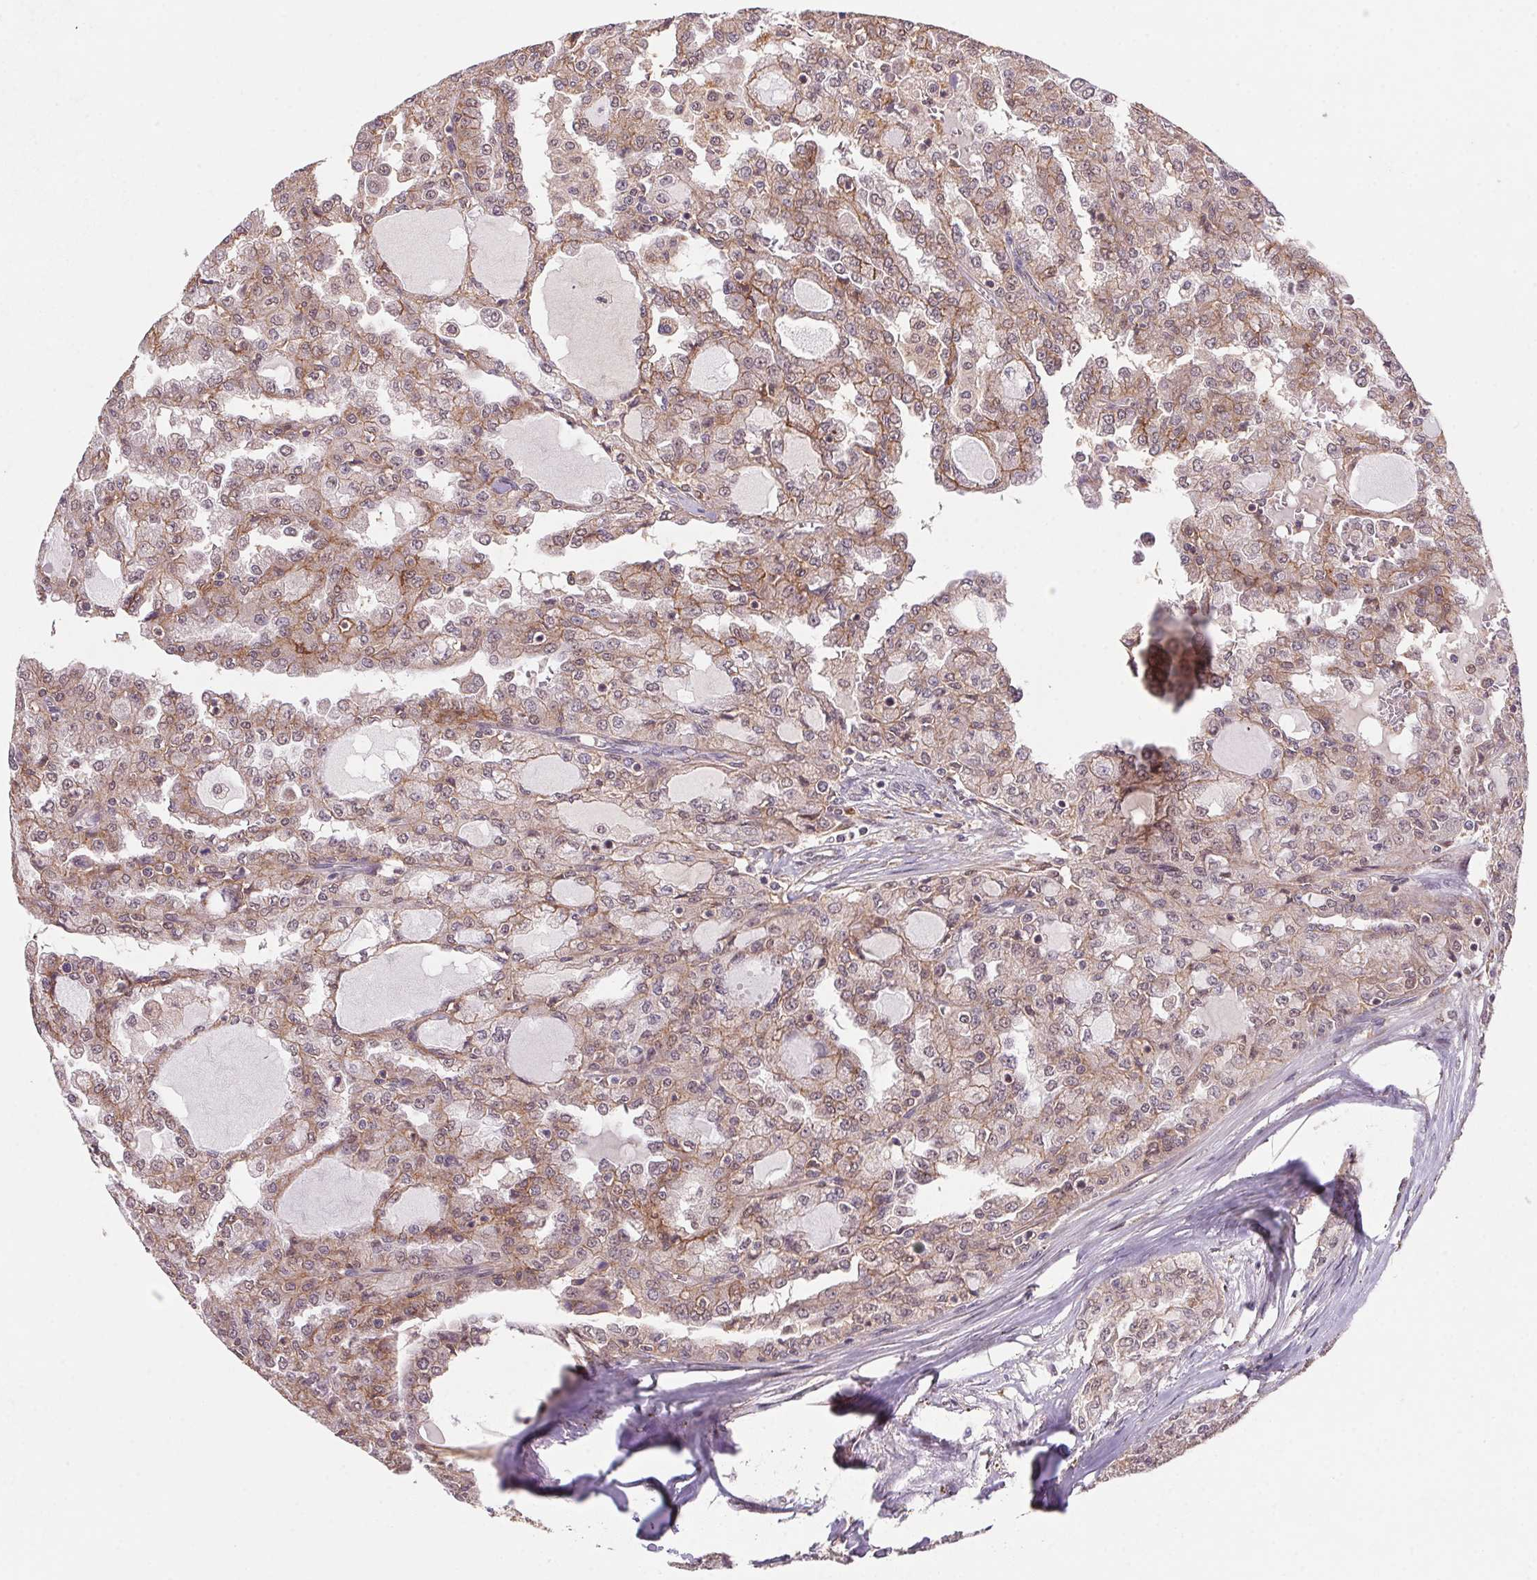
{"staining": {"intensity": "weak", "quantity": ">75%", "location": "cytoplasmic/membranous,nuclear"}, "tissue": "head and neck cancer", "cell_type": "Tumor cells", "image_type": "cancer", "snomed": [{"axis": "morphology", "description": "Adenocarcinoma, NOS"}, {"axis": "topography", "description": "Head-Neck"}], "caption": "Head and neck adenocarcinoma tissue reveals weak cytoplasmic/membranous and nuclear staining in about >75% of tumor cells, visualized by immunohistochemistry. (IHC, brightfield microscopy, high magnification).", "gene": "SLC52A2", "patient": {"sex": "male", "age": 64}}